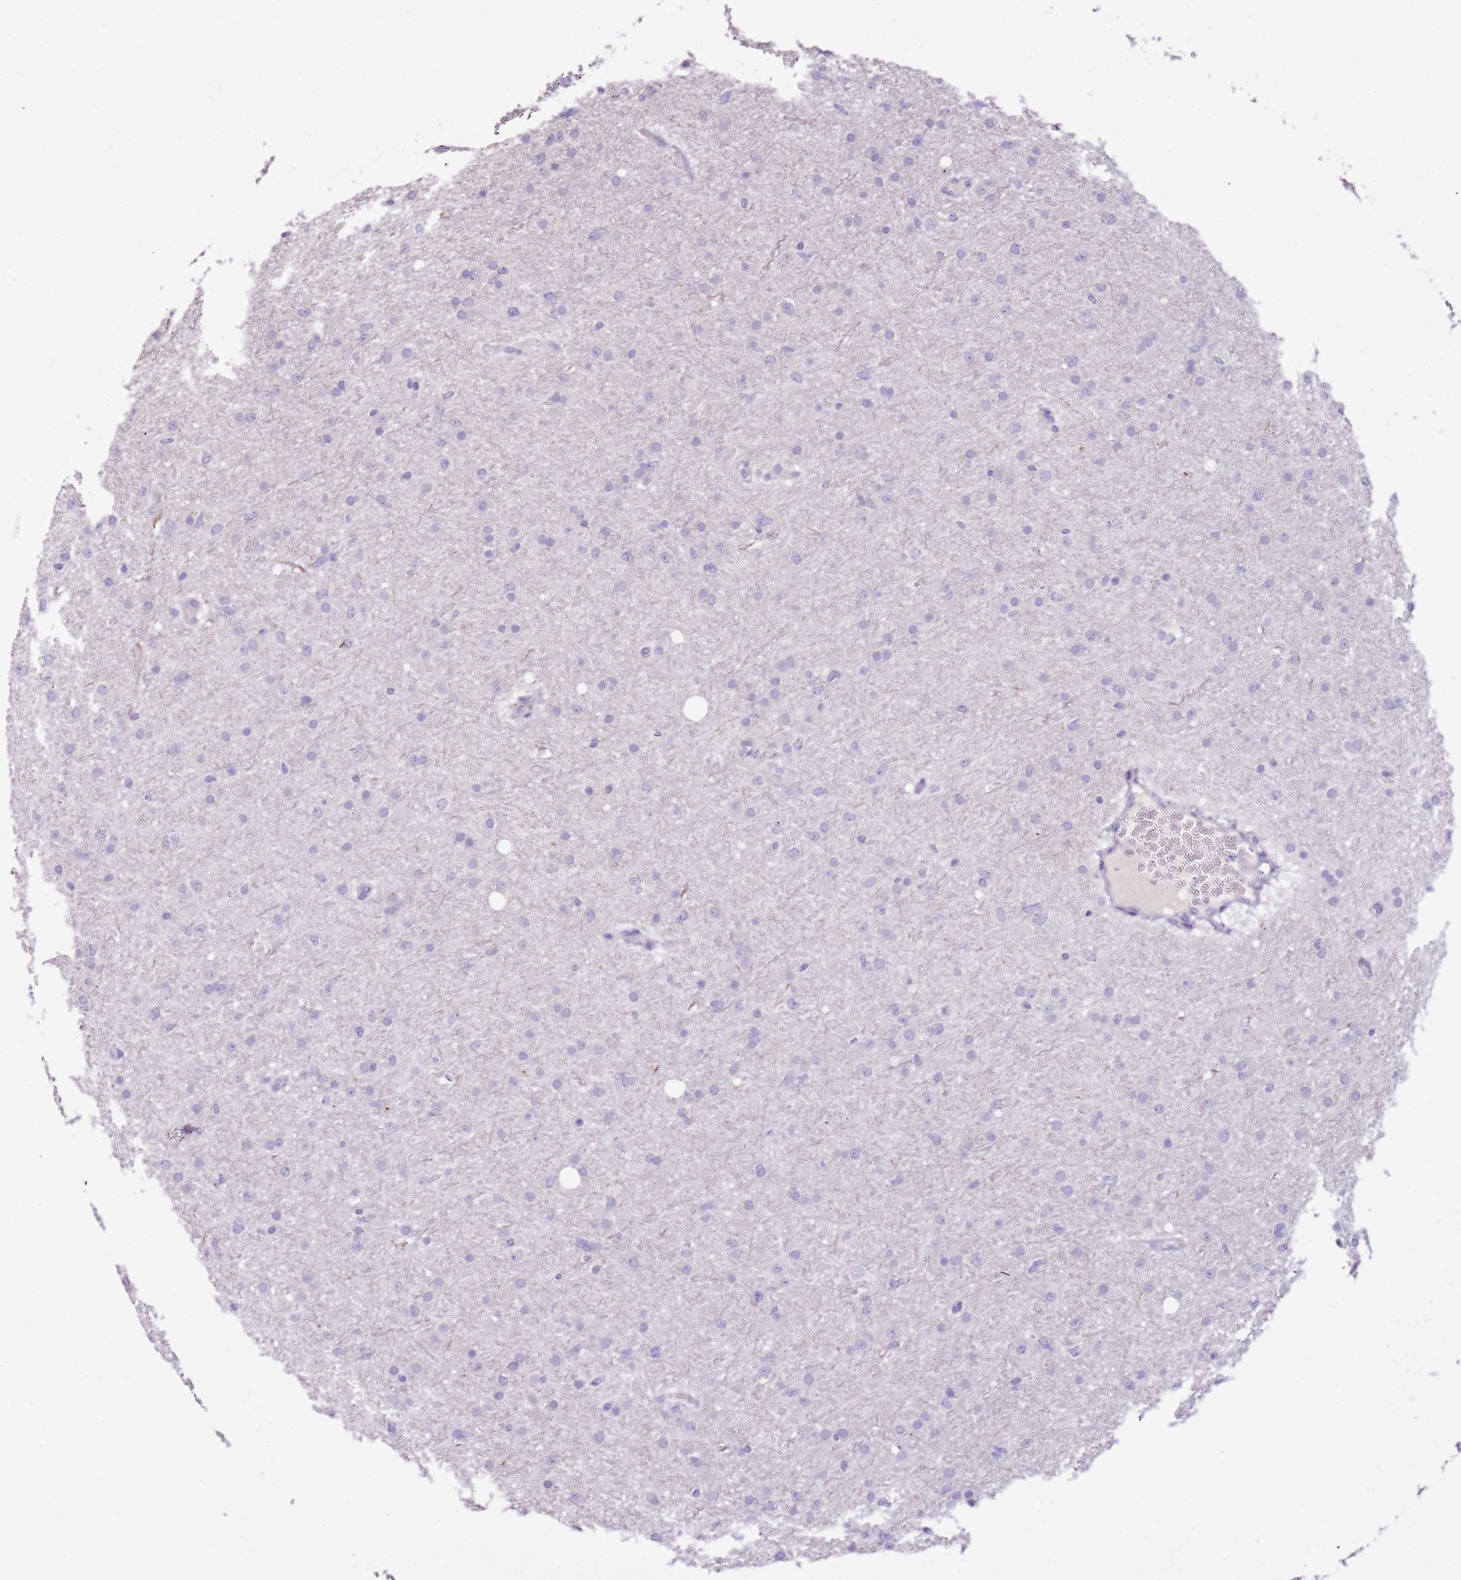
{"staining": {"intensity": "negative", "quantity": "none", "location": "none"}, "tissue": "glioma", "cell_type": "Tumor cells", "image_type": "cancer", "snomed": [{"axis": "morphology", "description": "Glioma, malignant, Low grade"}, {"axis": "topography", "description": "Cerebral cortex"}], "caption": "There is no significant expression in tumor cells of glioma. (Brightfield microscopy of DAB (3,3'-diaminobenzidine) immunohistochemistry (IHC) at high magnification).", "gene": "NKX2-3", "patient": {"sex": "female", "age": 39}}